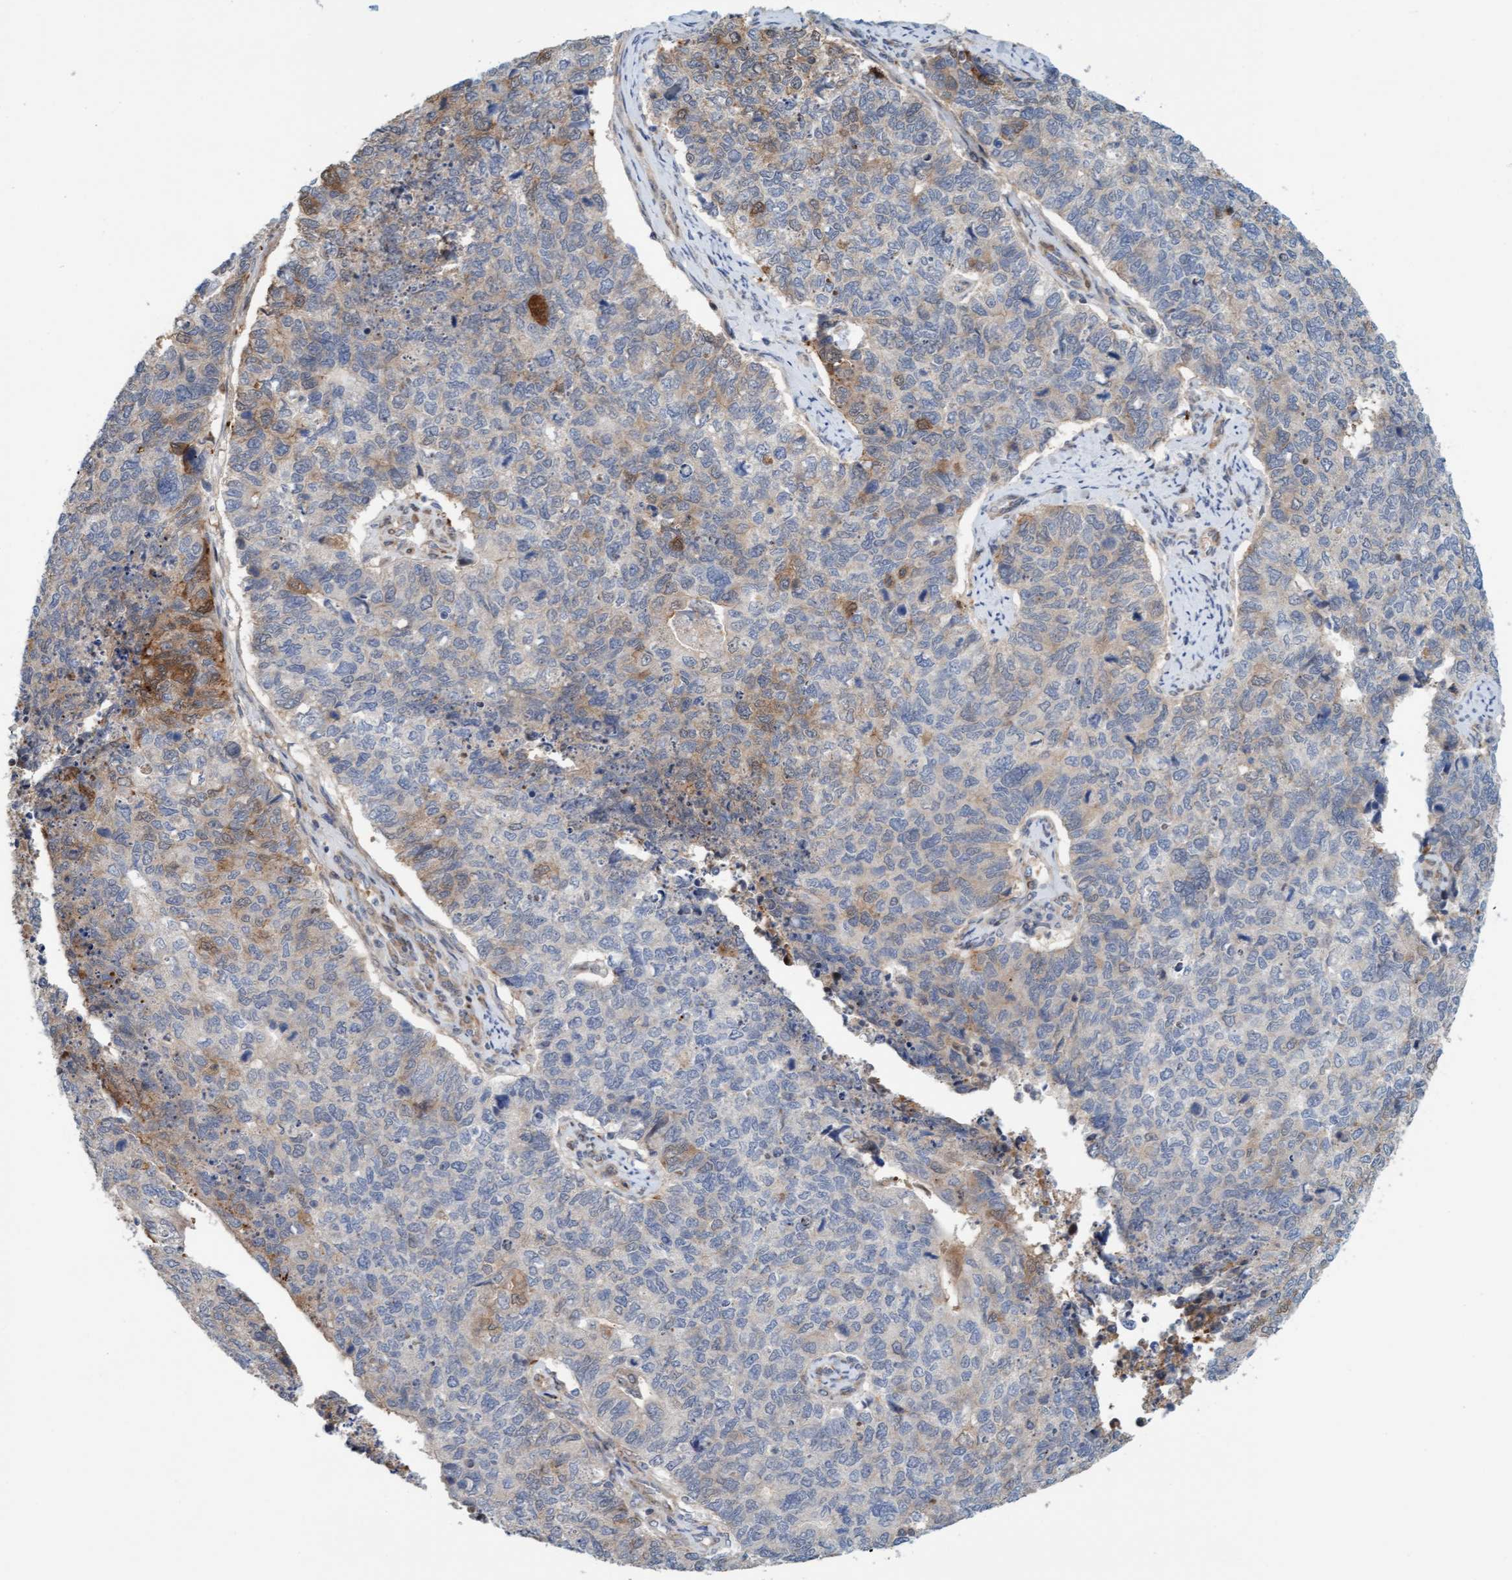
{"staining": {"intensity": "moderate", "quantity": "<25%", "location": "cytoplasmic/membranous,nuclear"}, "tissue": "cervical cancer", "cell_type": "Tumor cells", "image_type": "cancer", "snomed": [{"axis": "morphology", "description": "Squamous cell carcinoma, NOS"}, {"axis": "topography", "description": "Cervix"}], "caption": "IHC of cervical squamous cell carcinoma reveals low levels of moderate cytoplasmic/membranous and nuclear expression in about <25% of tumor cells.", "gene": "EIF4EBP1", "patient": {"sex": "female", "age": 63}}